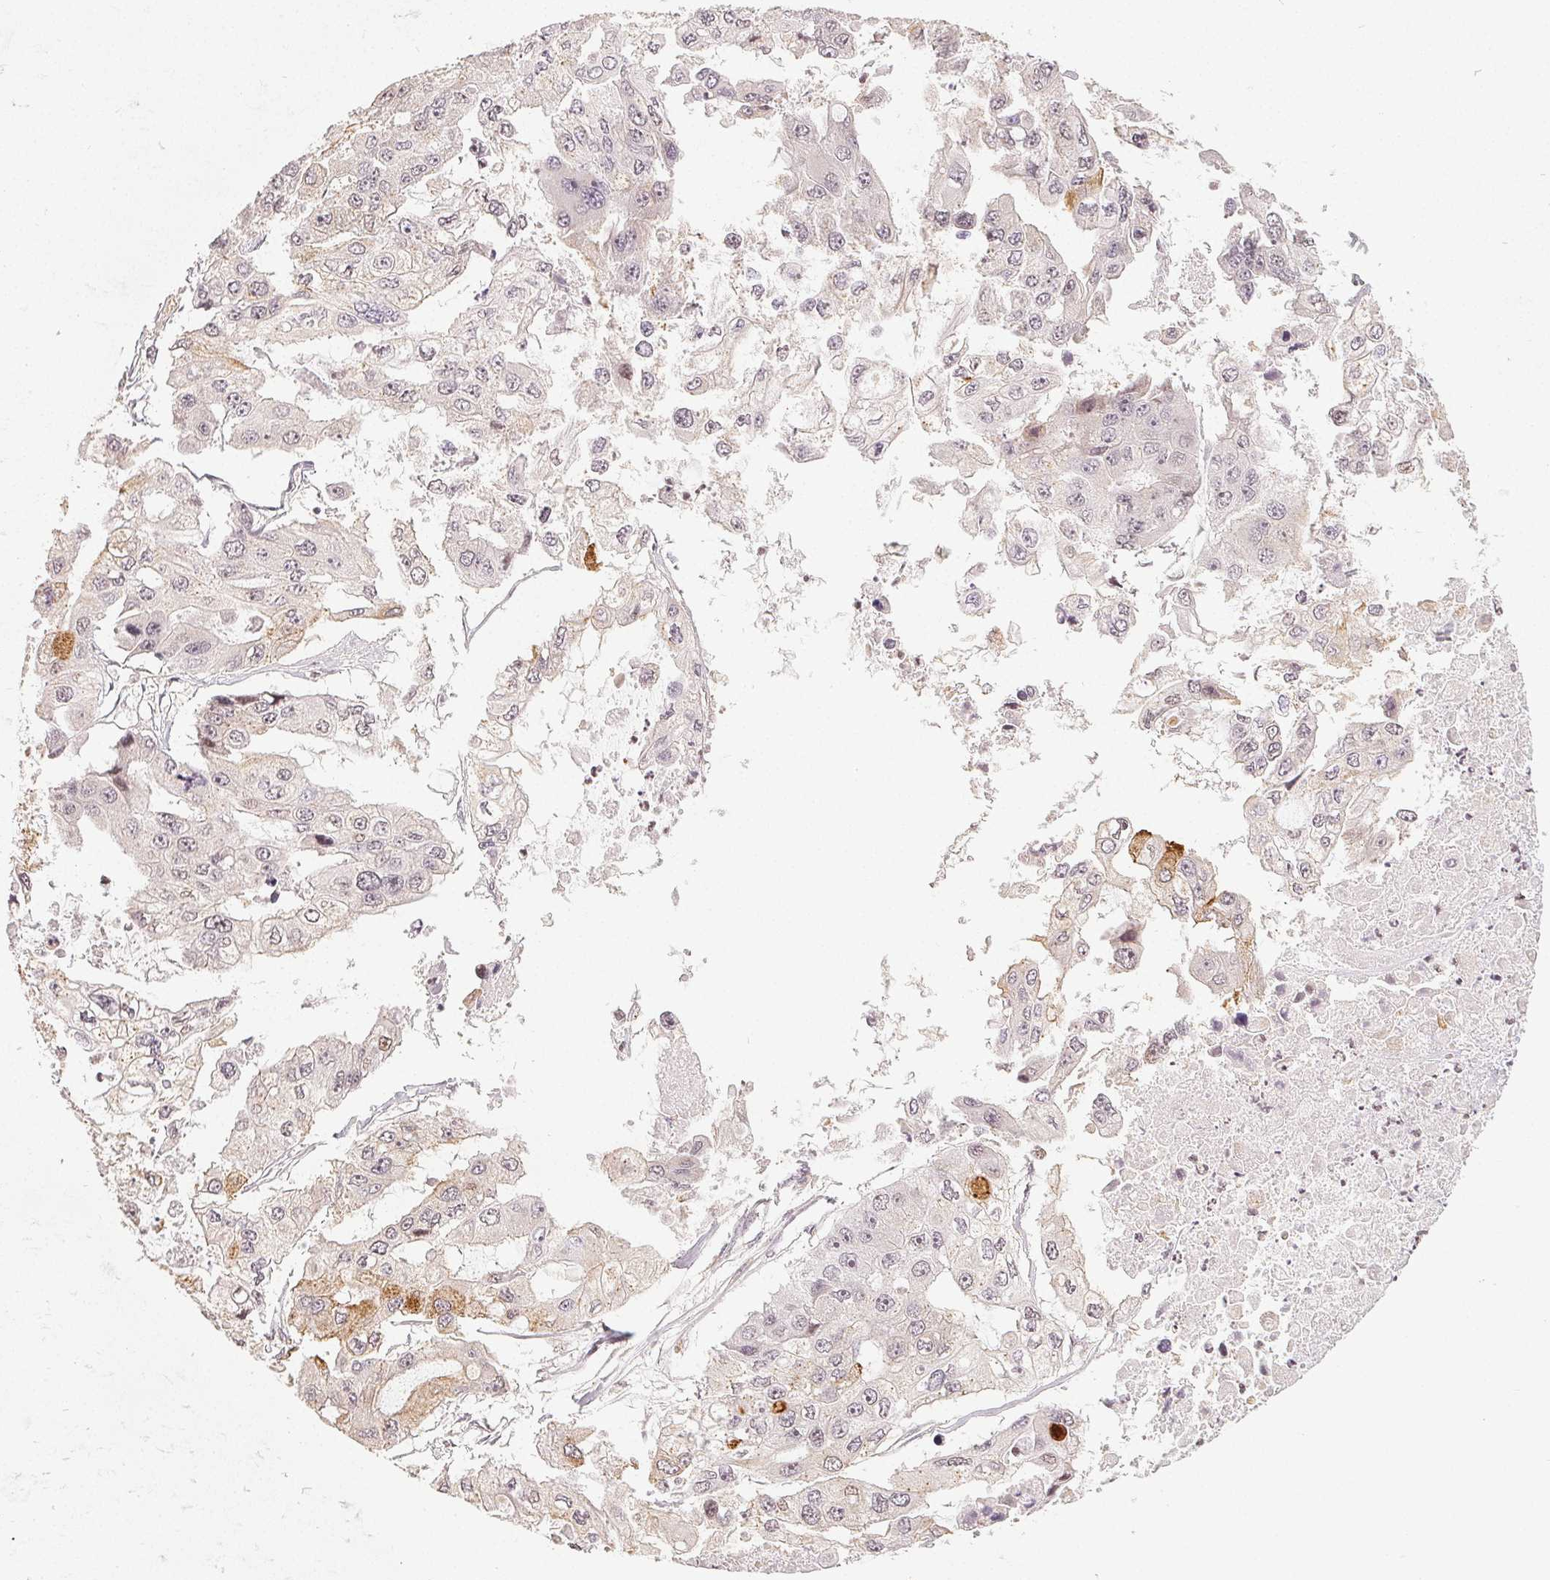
{"staining": {"intensity": "weak", "quantity": "<25%", "location": "nuclear"}, "tissue": "ovarian cancer", "cell_type": "Tumor cells", "image_type": "cancer", "snomed": [{"axis": "morphology", "description": "Cystadenocarcinoma, serous, NOS"}, {"axis": "topography", "description": "Ovary"}], "caption": "Tumor cells show no significant protein expression in ovarian cancer. (DAB (3,3'-diaminobenzidine) IHC with hematoxylin counter stain).", "gene": "CCDC138", "patient": {"sex": "female", "age": 56}}